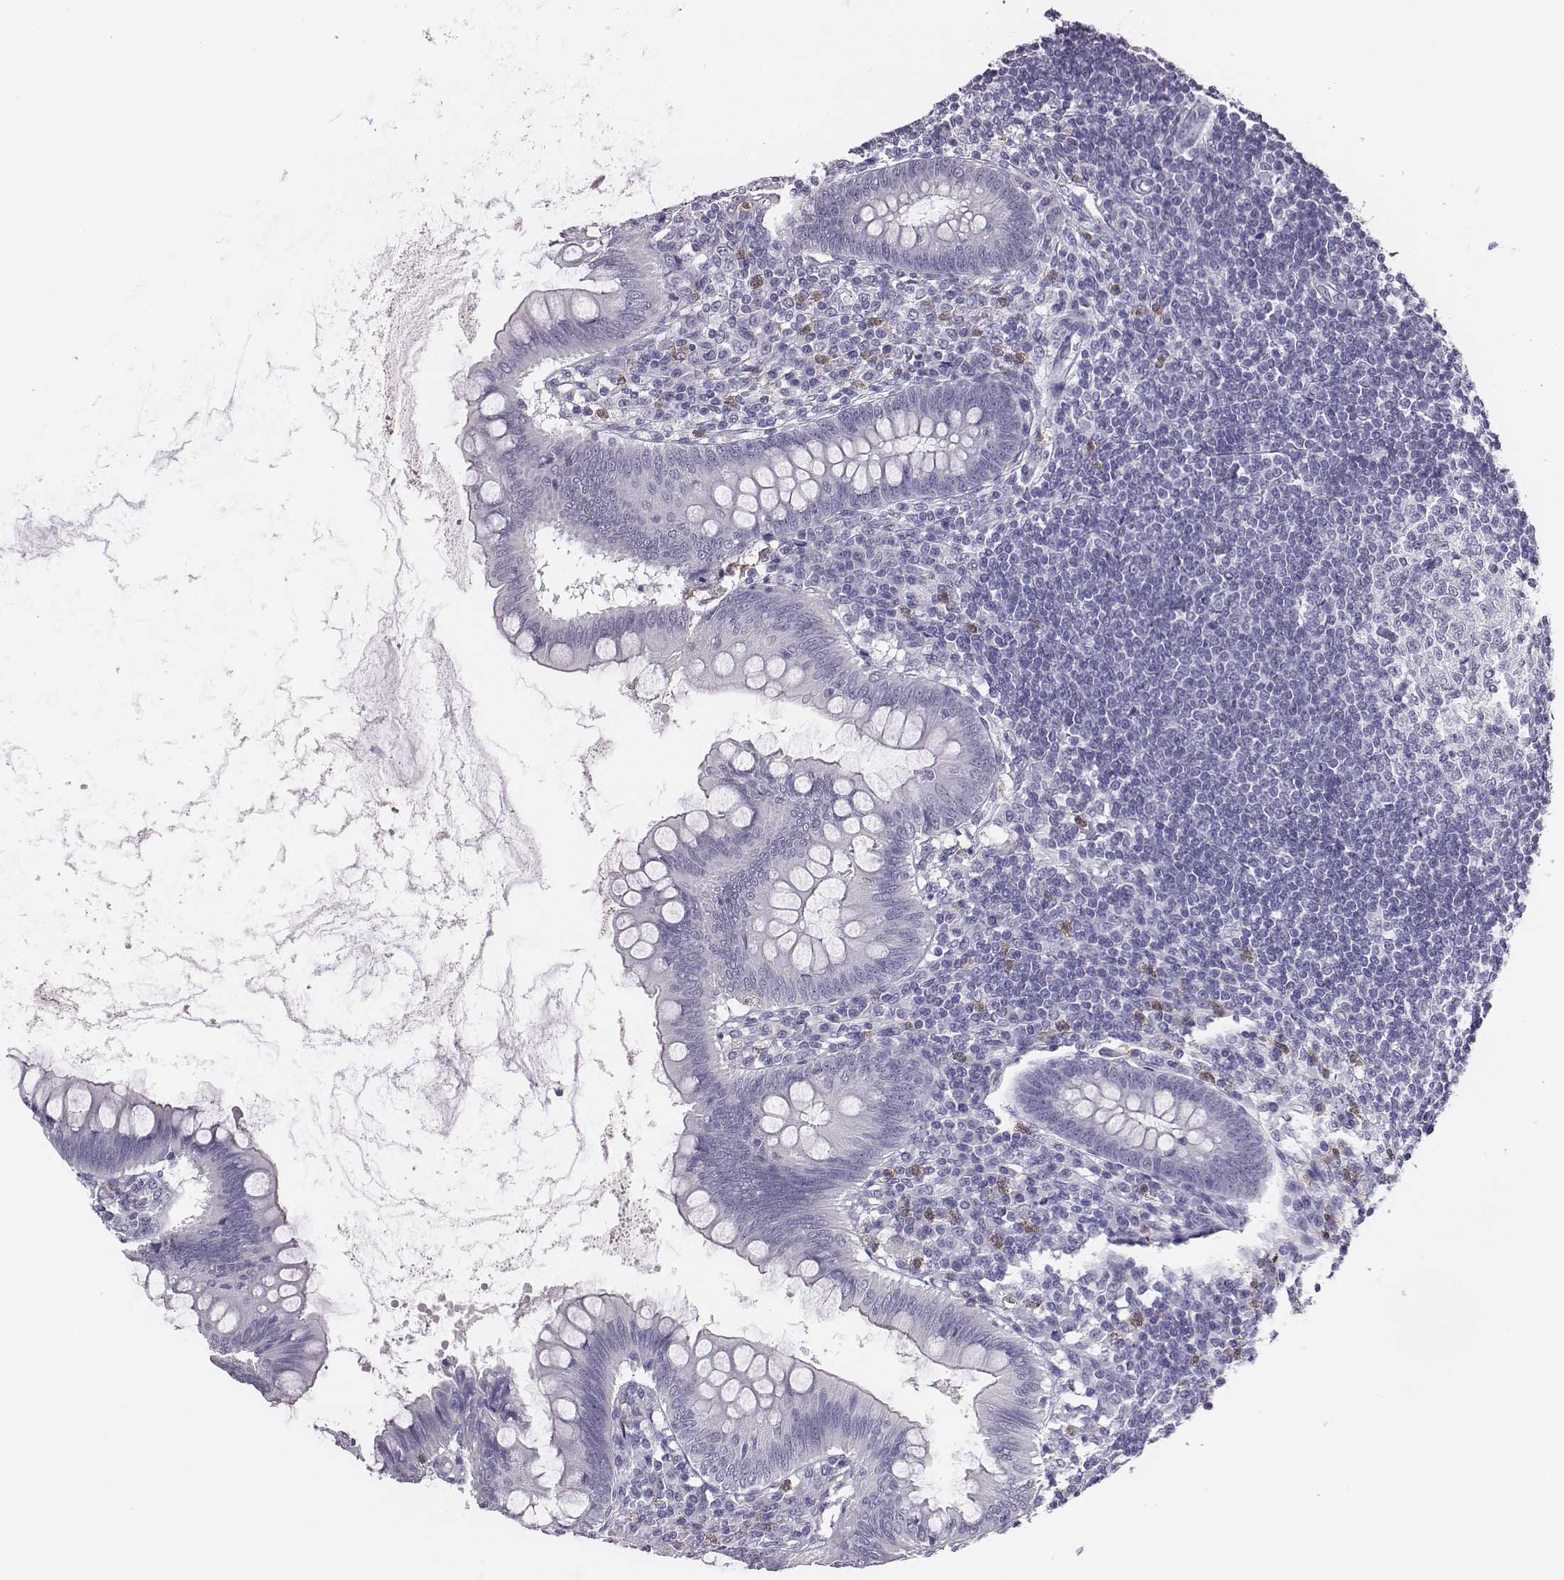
{"staining": {"intensity": "negative", "quantity": "none", "location": "none"}, "tissue": "appendix", "cell_type": "Glandular cells", "image_type": "normal", "snomed": [{"axis": "morphology", "description": "Normal tissue, NOS"}, {"axis": "topography", "description": "Appendix"}], "caption": "Histopathology image shows no significant protein positivity in glandular cells of normal appendix.", "gene": "ACOD1", "patient": {"sex": "female", "age": 57}}